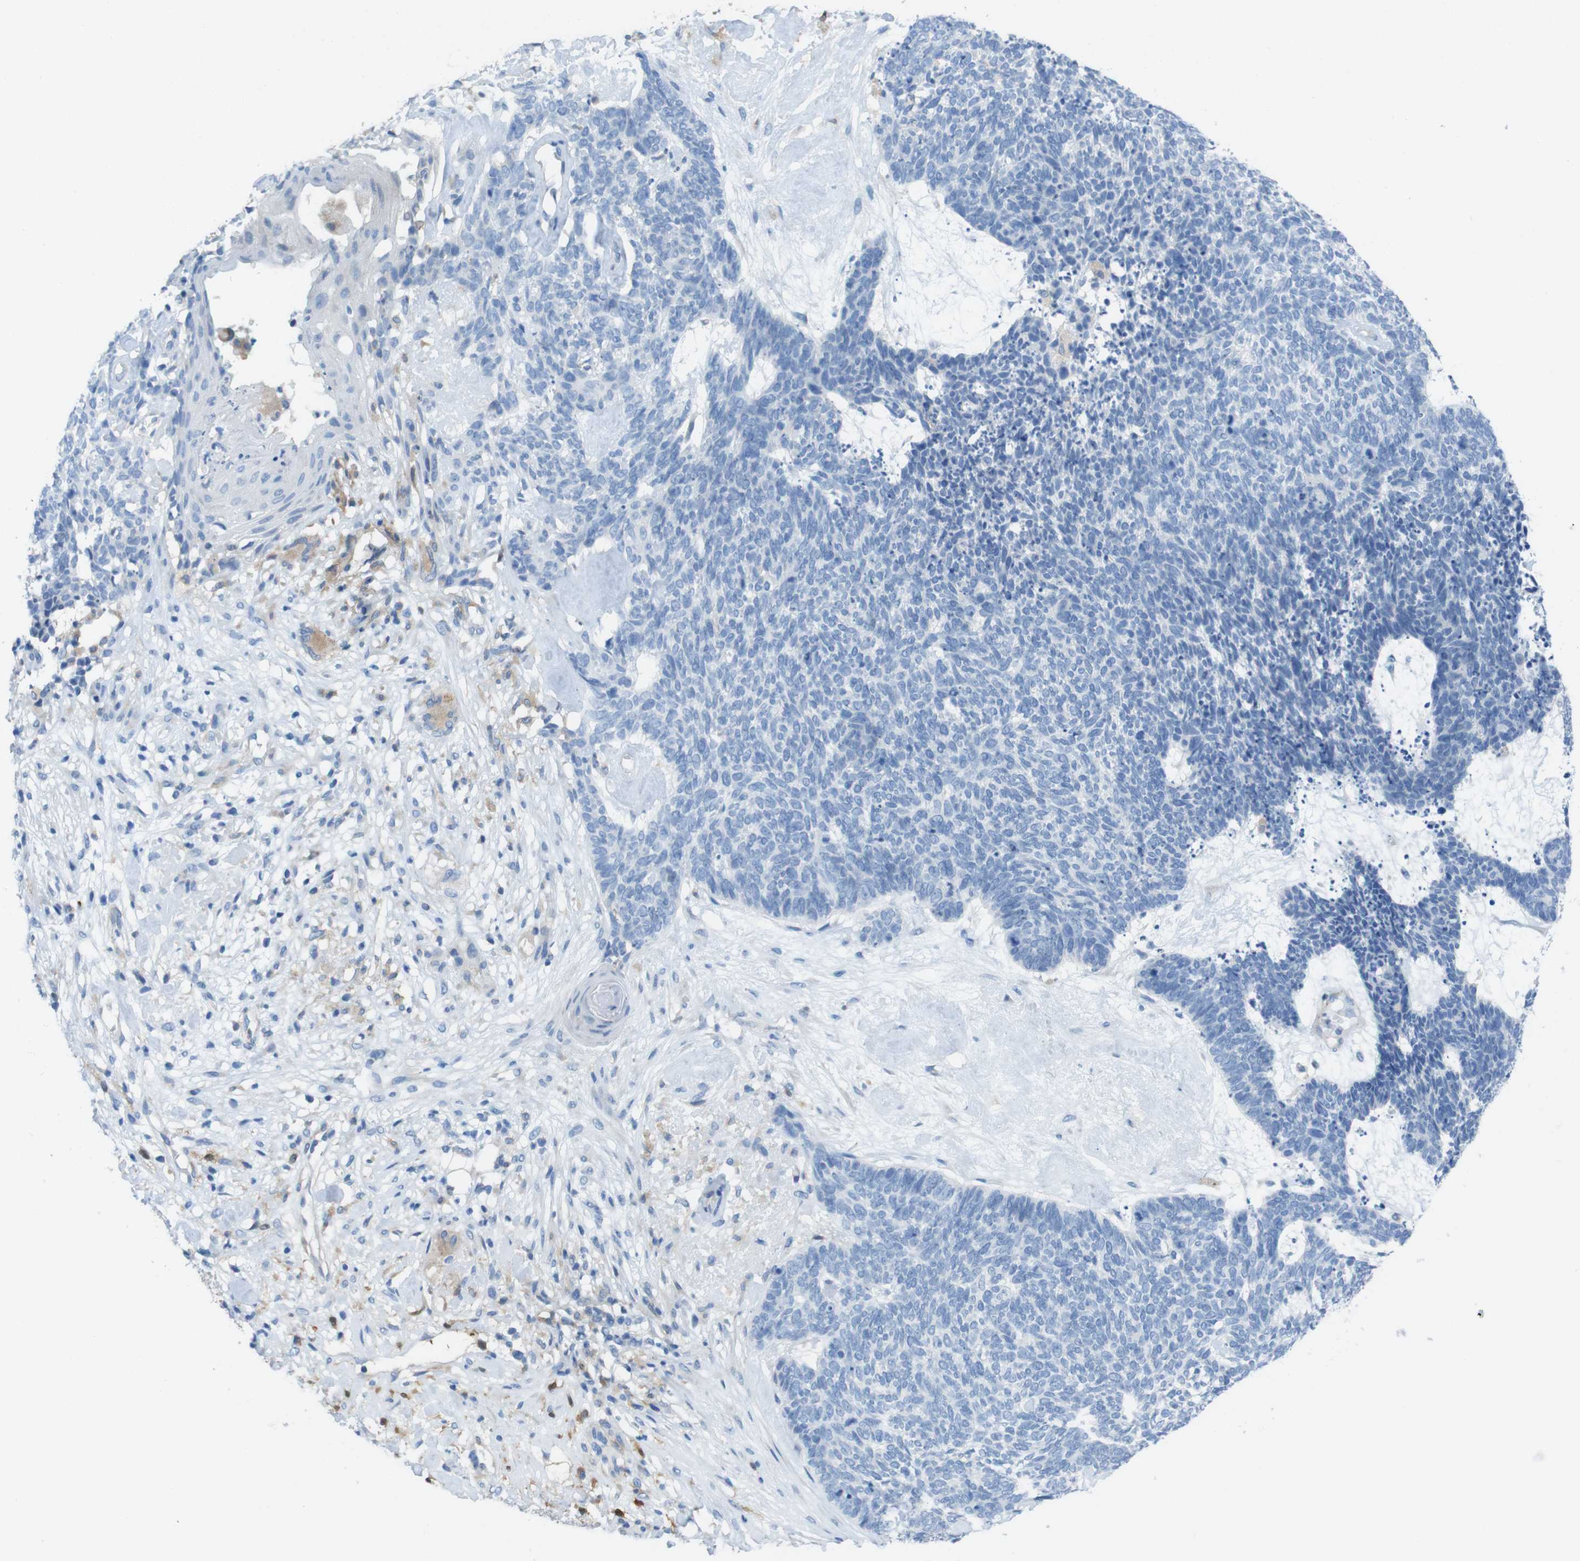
{"staining": {"intensity": "negative", "quantity": "none", "location": "none"}, "tissue": "skin cancer", "cell_type": "Tumor cells", "image_type": "cancer", "snomed": [{"axis": "morphology", "description": "Basal cell carcinoma"}, {"axis": "topography", "description": "Skin"}], "caption": "High power microscopy photomicrograph of an immunohistochemistry (IHC) micrograph of basal cell carcinoma (skin), revealing no significant expression in tumor cells.", "gene": "CLMN", "patient": {"sex": "female", "age": 84}}